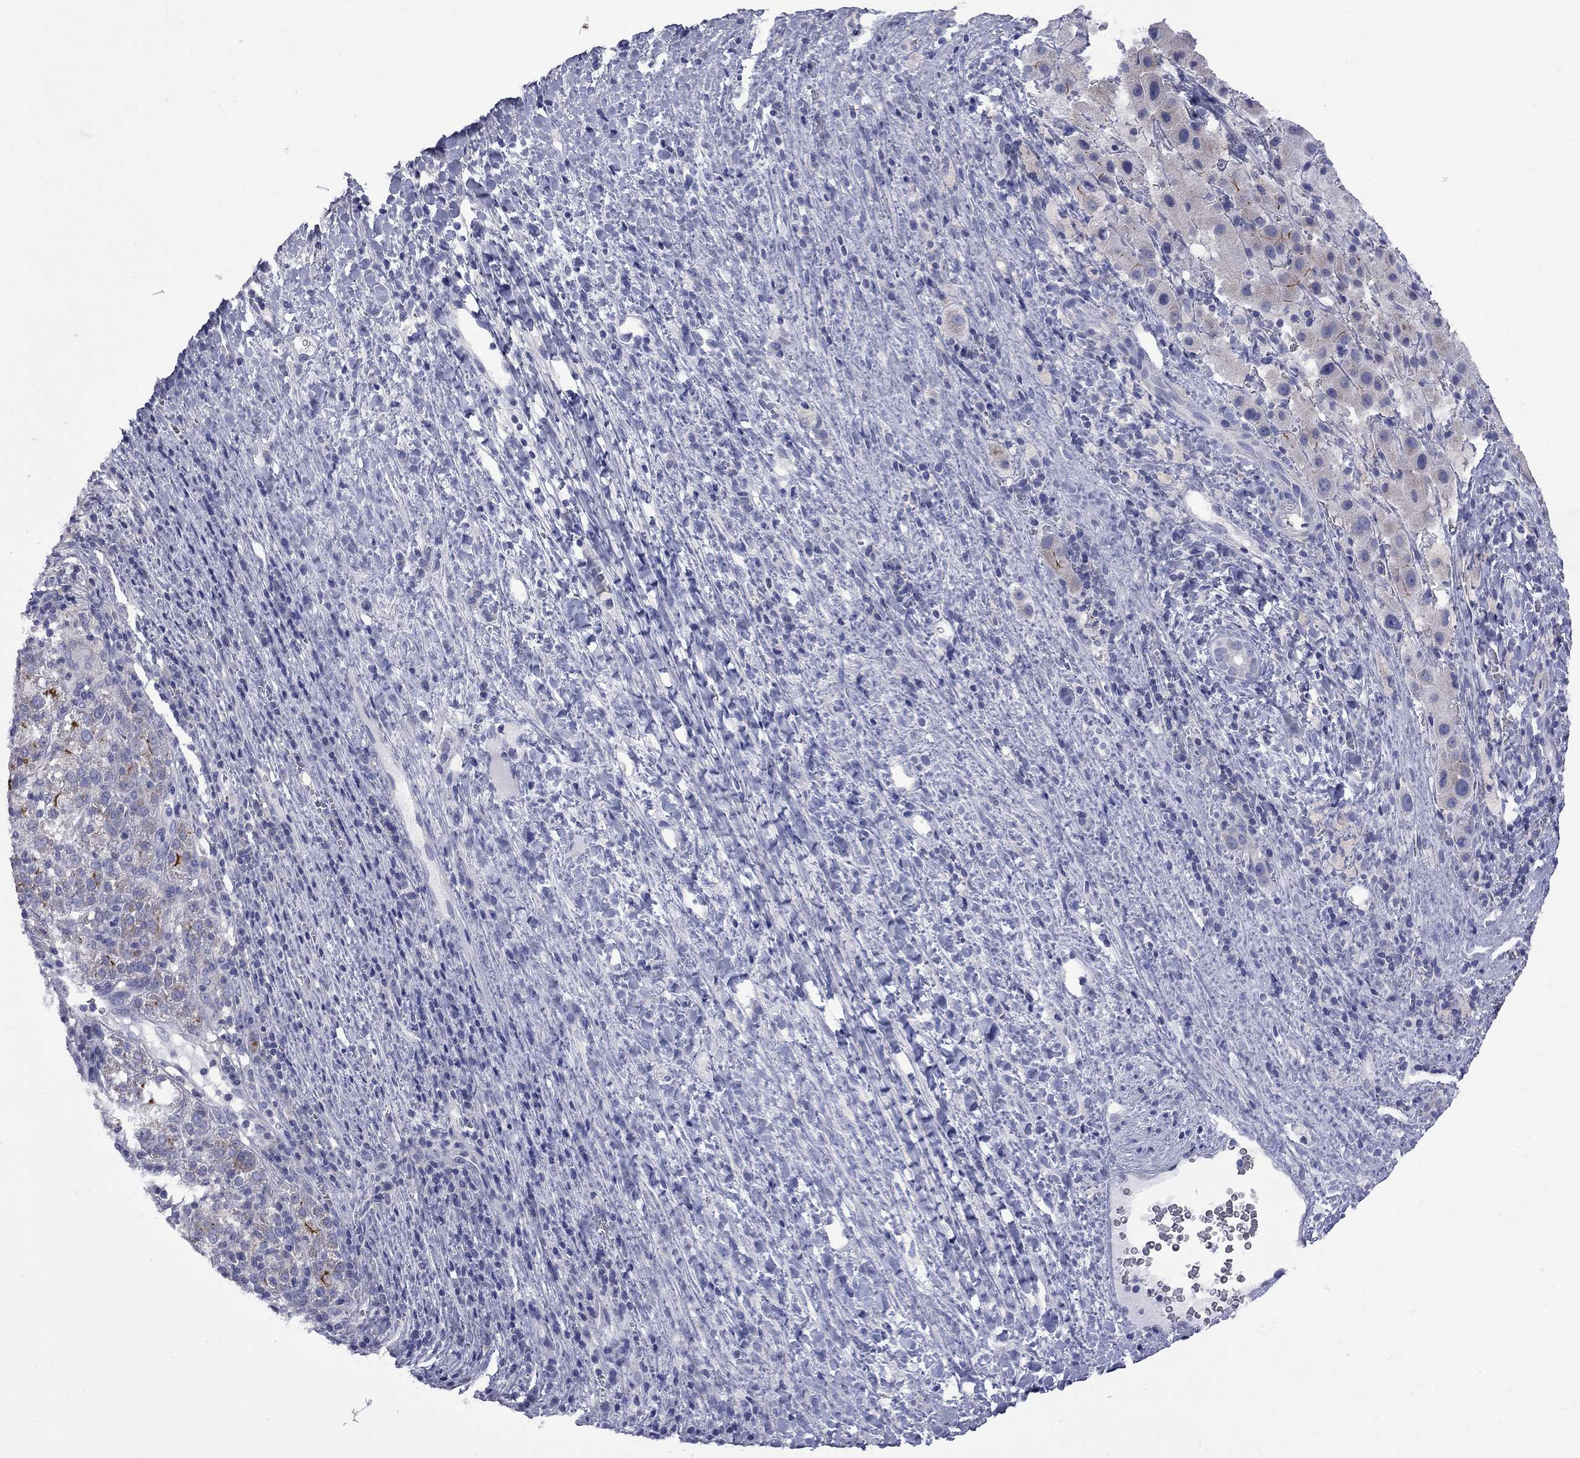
{"staining": {"intensity": "strong", "quantity": "<25%", "location": "cytoplasmic/membranous"}, "tissue": "liver cancer", "cell_type": "Tumor cells", "image_type": "cancer", "snomed": [{"axis": "morphology", "description": "Carcinoma, Hepatocellular, NOS"}, {"axis": "topography", "description": "Liver"}], "caption": "A micrograph of human liver cancer (hepatocellular carcinoma) stained for a protein displays strong cytoplasmic/membranous brown staining in tumor cells. The protein of interest is shown in brown color, while the nuclei are stained blue.", "gene": "ABCB4", "patient": {"sex": "female", "age": 60}}